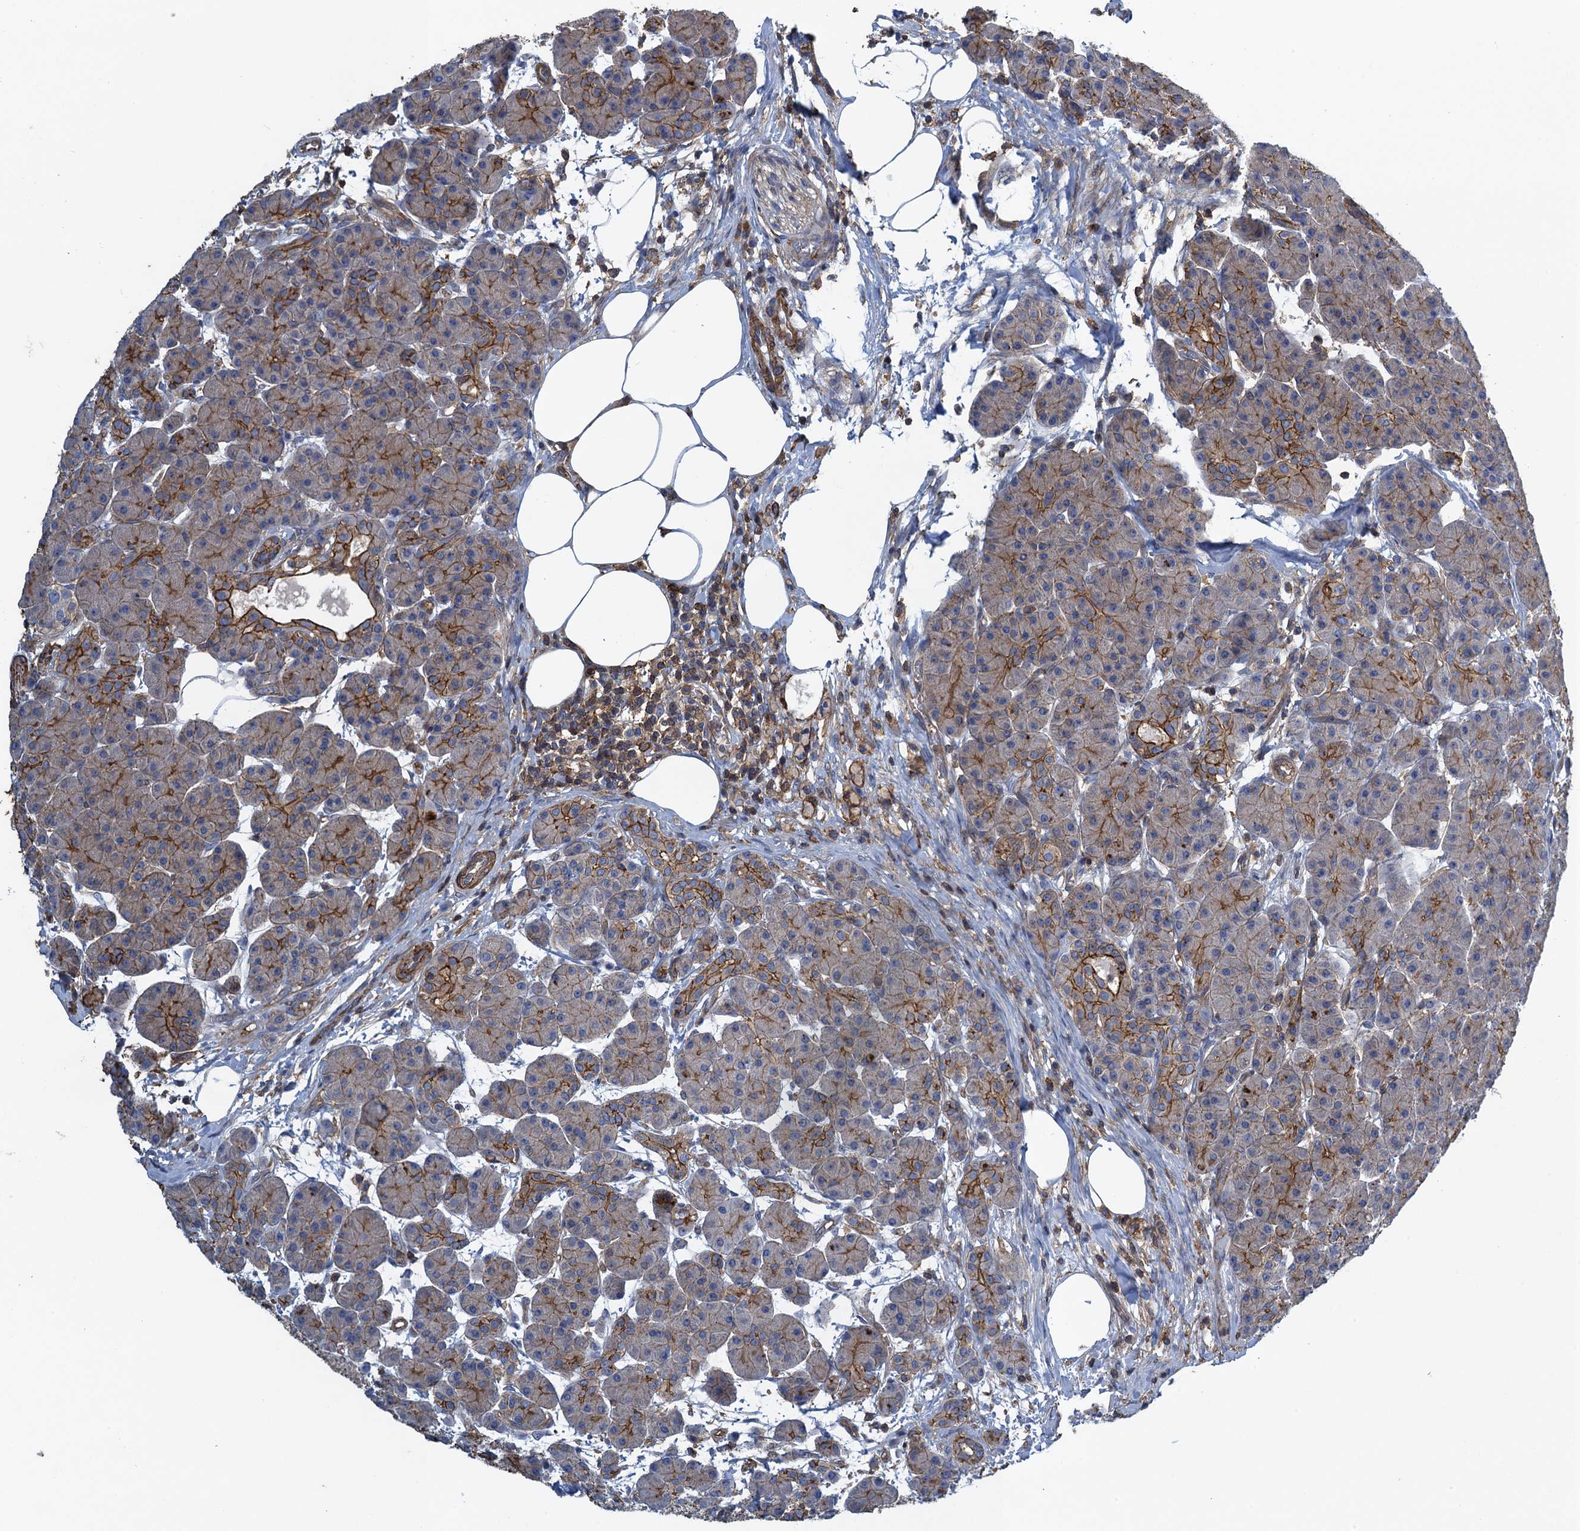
{"staining": {"intensity": "strong", "quantity": "25%-75%", "location": "cytoplasmic/membranous"}, "tissue": "pancreas", "cell_type": "Exocrine glandular cells", "image_type": "normal", "snomed": [{"axis": "morphology", "description": "Normal tissue, NOS"}, {"axis": "topography", "description": "Pancreas"}], "caption": "Protein expression analysis of unremarkable pancreas reveals strong cytoplasmic/membranous staining in about 25%-75% of exocrine glandular cells.", "gene": "PROSER2", "patient": {"sex": "male", "age": 63}}